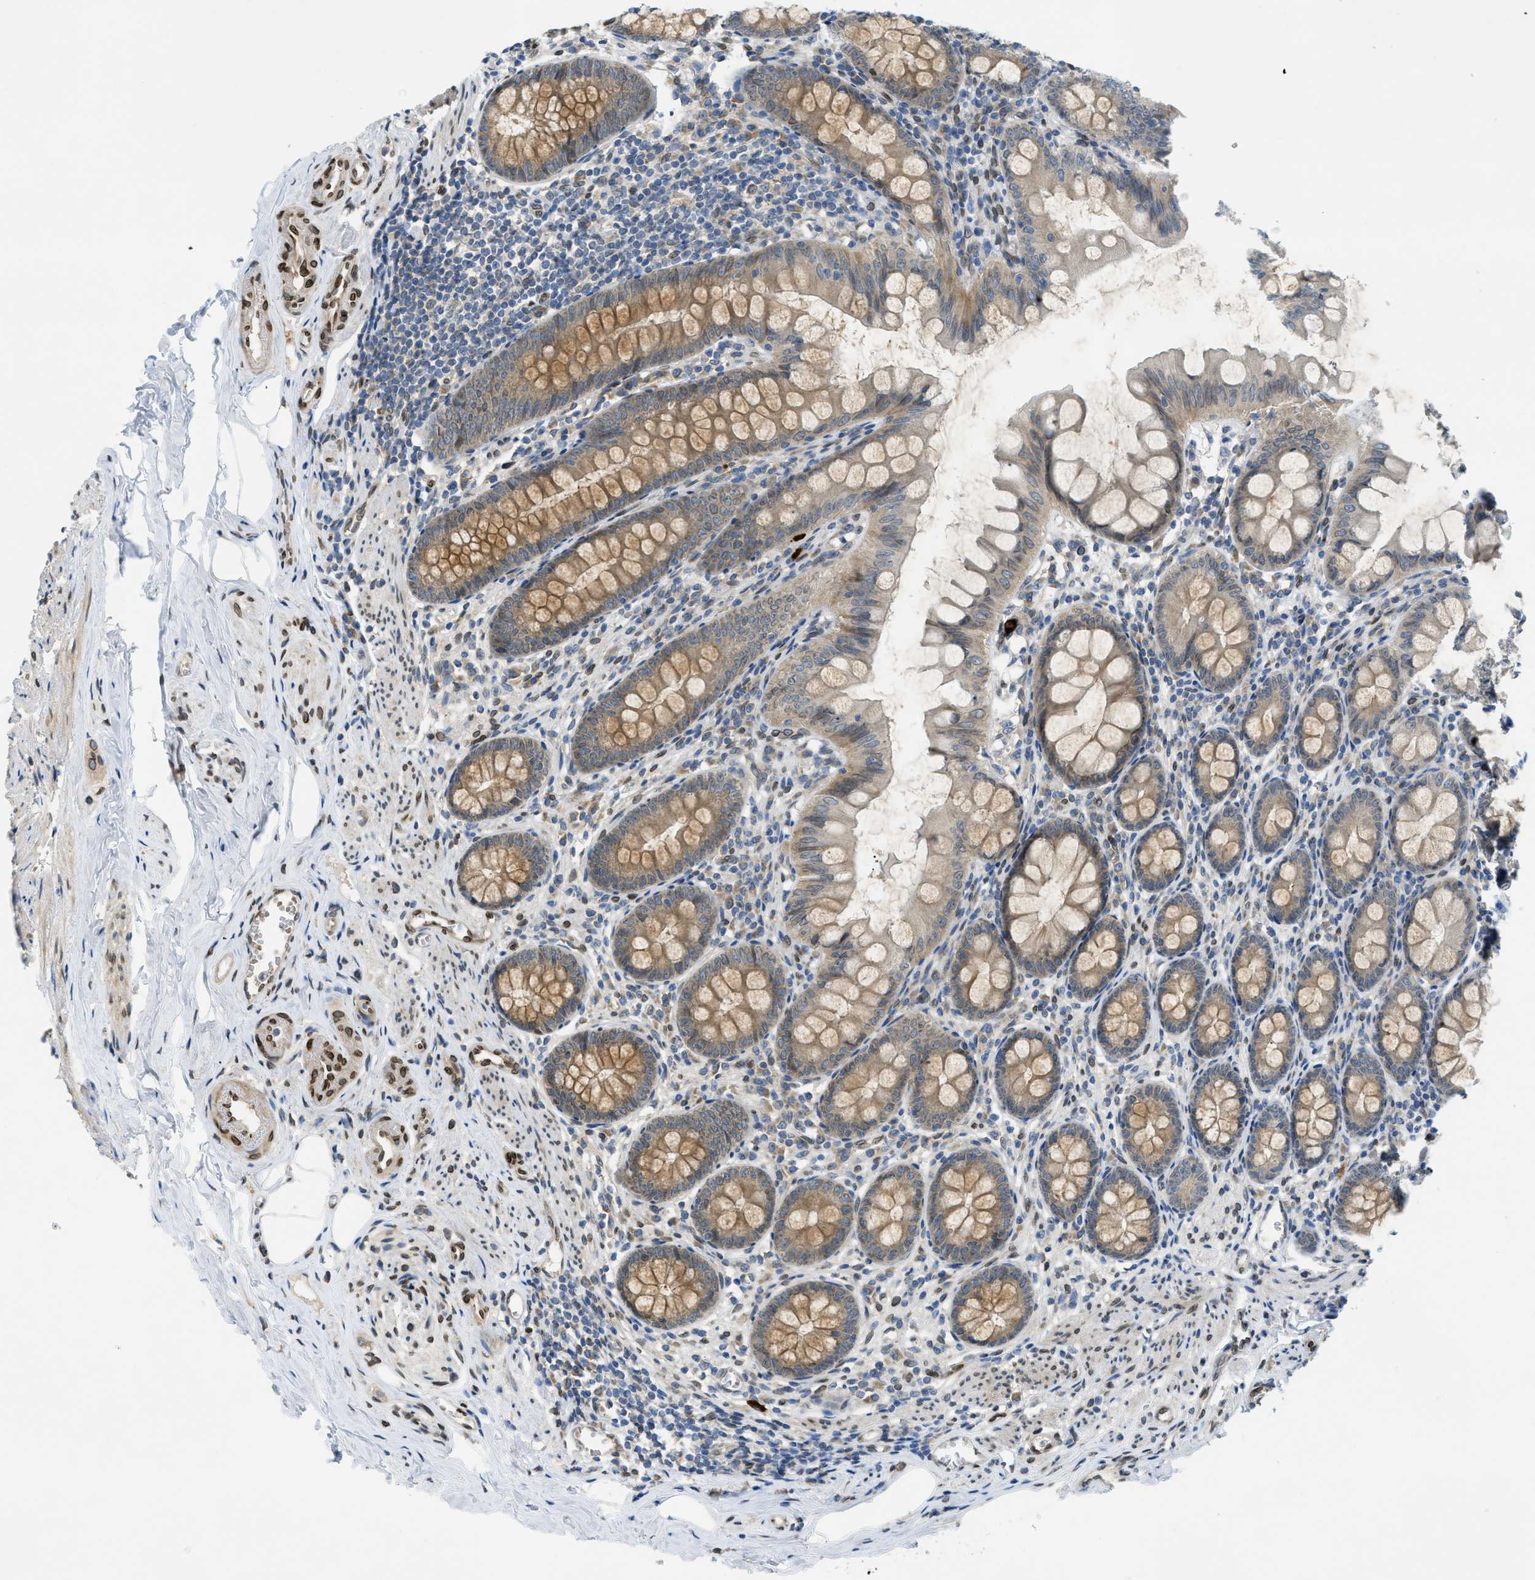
{"staining": {"intensity": "moderate", "quantity": ">75%", "location": "cytoplasmic/membranous"}, "tissue": "appendix", "cell_type": "Glandular cells", "image_type": "normal", "snomed": [{"axis": "morphology", "description": "Normal tissue, NOS"}, {"axis": "topography", "description": "Appendix"}], "caption": "Approximately >75% of glandular cells in normal appendix demonstrate moderate cytoplasmic/membranous protein positivity as visualized by brown immunohistochemical staining.", "gene": "EIF2AK3", "patient": {"sex": "female", "age": 77}}